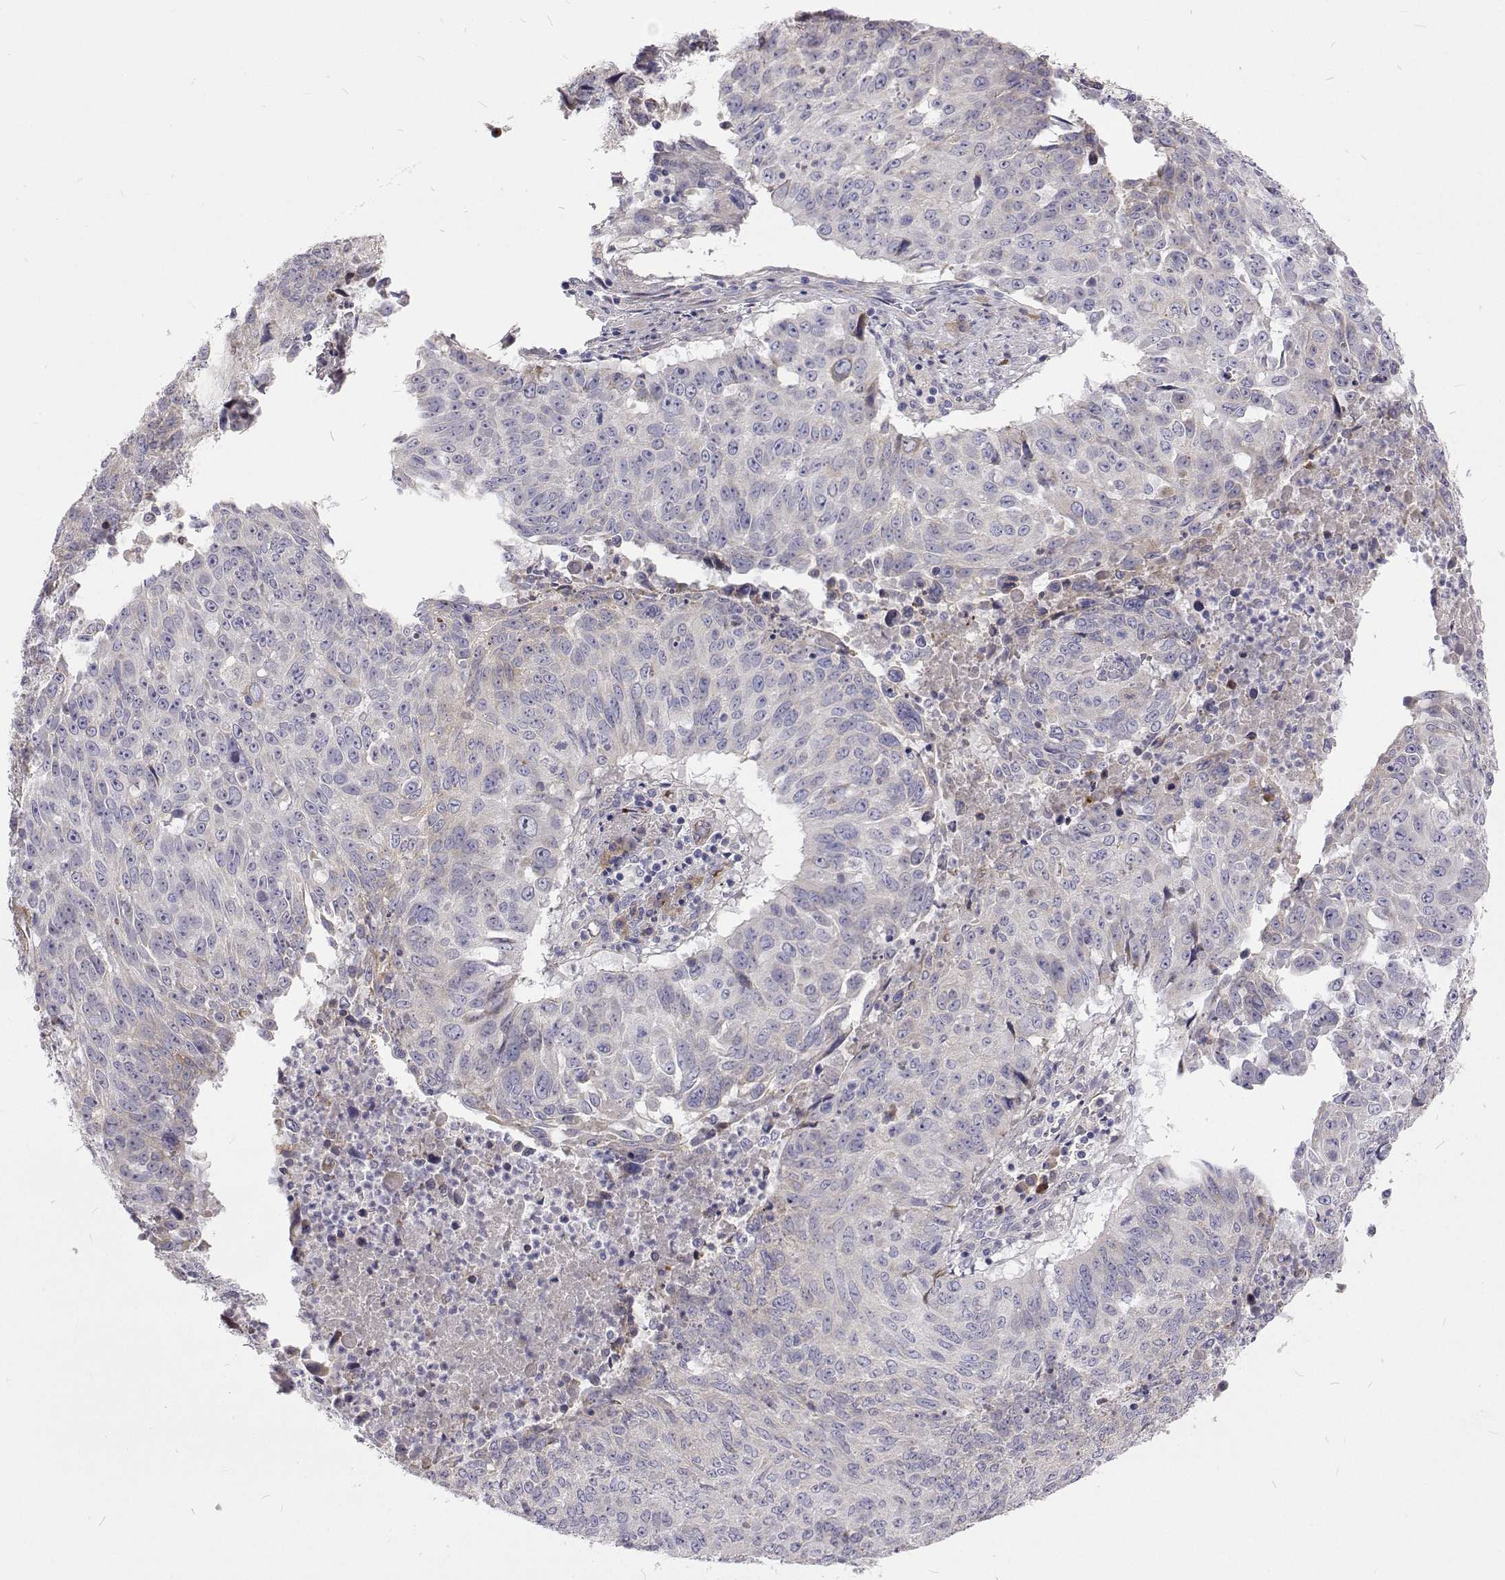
{"staining": {"intensity": "negative", "quantity": "none", "location": "none"}, "tissue": "lung cancer", "cell_type": "Tumor cells", "image_type": "cancer", "snomed": [{"axis": "morphology", "description": "Normal tissue, NOS"}, {"axis": "morphology", "description": "Squamous cell carcinoma, NOS"}, {"axis": "topography", "description": "Bronchus"}, {"axis": "topography", "description": "Lung"}], "caption": "Squamous cell carcinoma (lung) was stained to show a protein in brown. There is no significant staining in tumor cells. The staining was performed using DAB to visualize the protein expression in brown, while the nuclei were stained in blue with hematoxylin (Magnification: 20x).", "gene": "NPR3", "patient": {"sex": "male", "age": 64}}